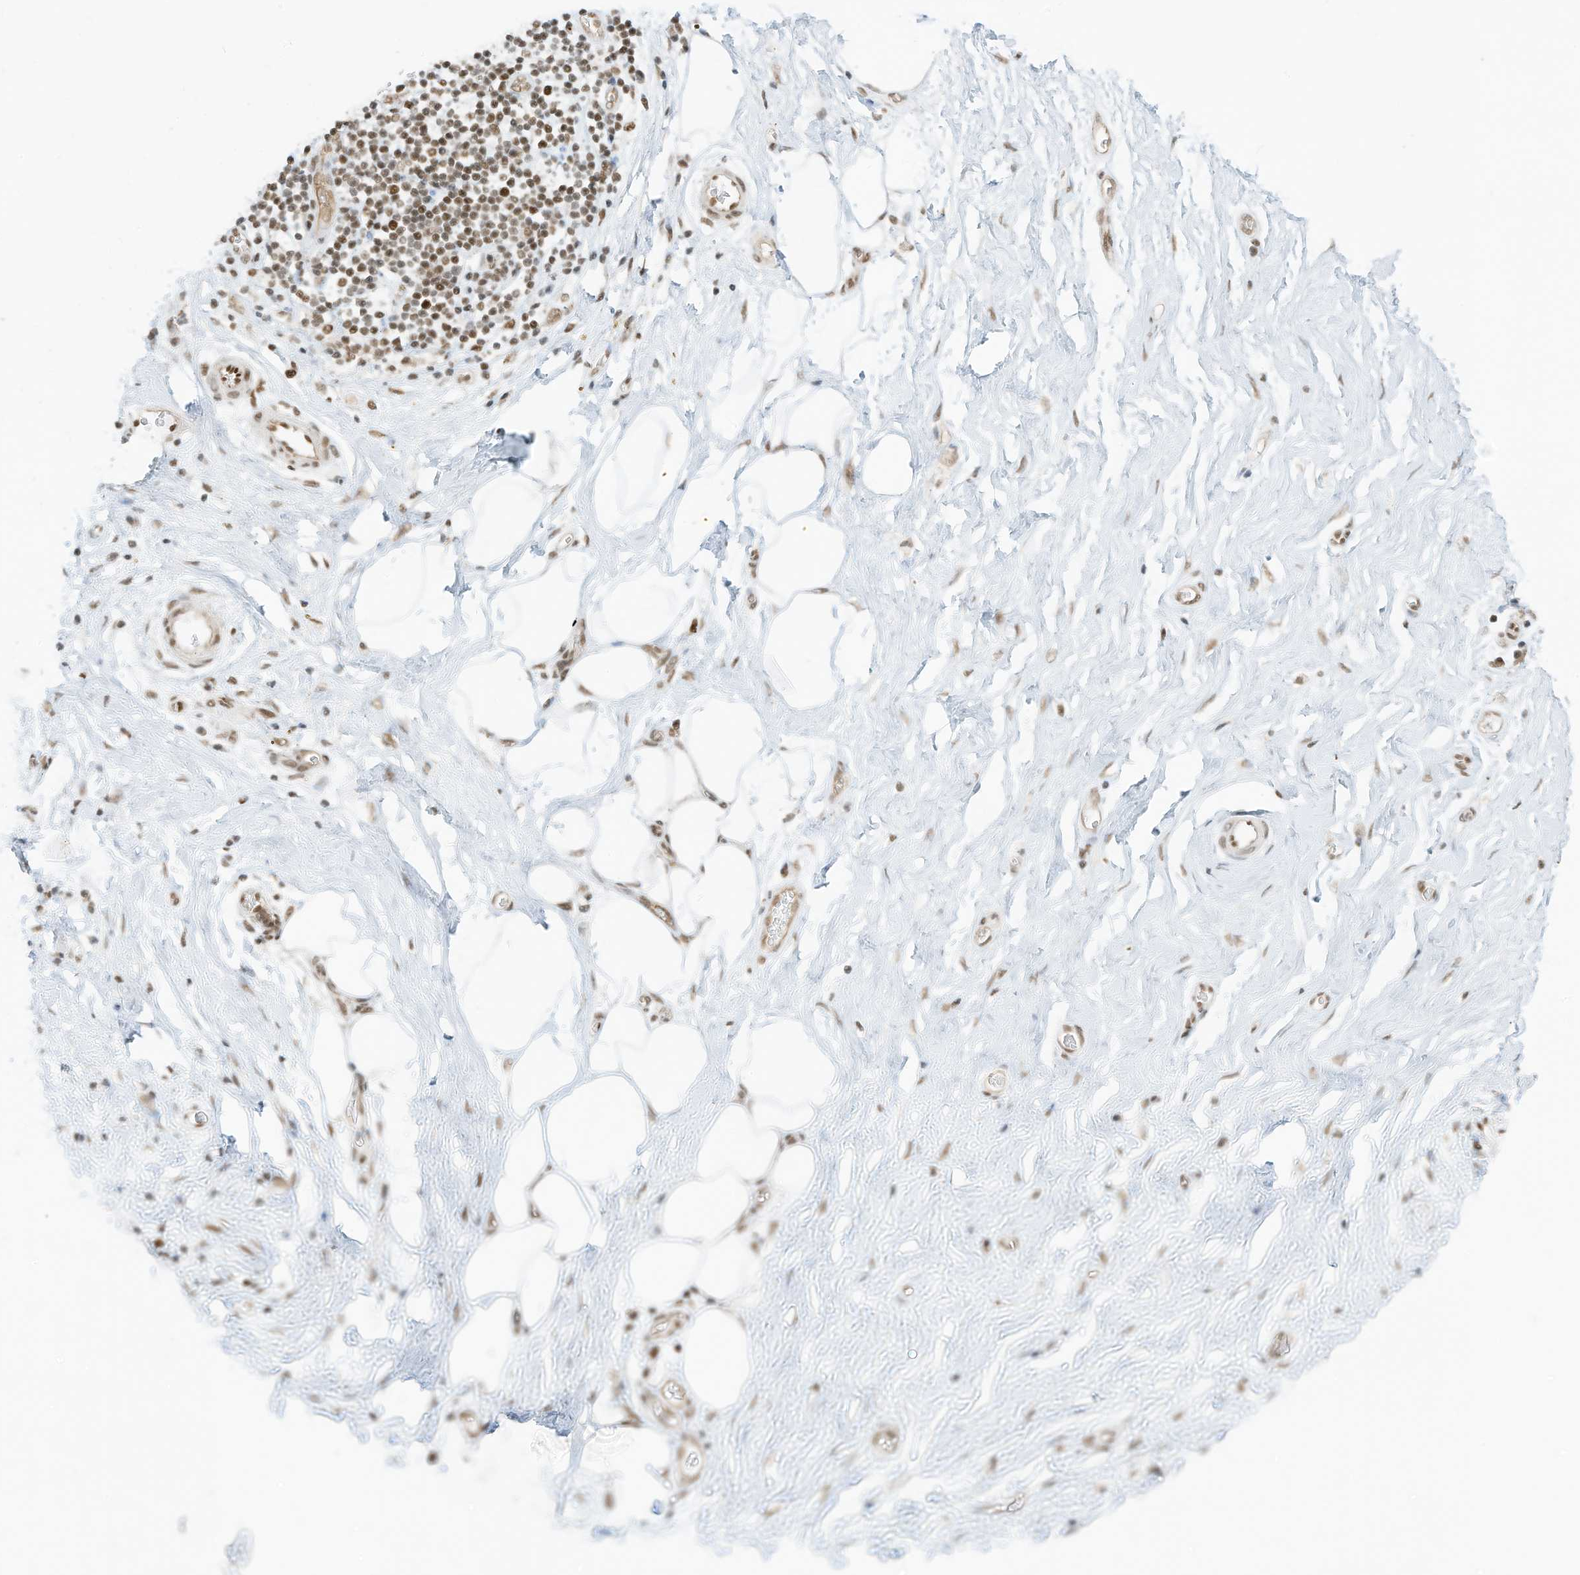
{"staining": {"intensity": "weak", "quantity": "25%-75%", "location": "nuclear"}, "tissue": "adipose tissue", "cell_type": "Adipocytes", "image_type": "normal", "snomed": [{"axis": "morphology", "description": "Normal tissue, NOS"}, {"axis": "morphology", "description": "Adenocarcinoma, NOS"}, {"axis": "topography", "description": "Pancreas"}, {"axis": "topography", "description": "Peripheral nerve tissue"}], "caption": "Brown immunohistochemical staining in unremarkable adipose tissue demonstrates weak nuclear expression in approximately 25%-75% of adipocytes. (Stains: DAB (3,3'-diaminobenzidine) in brown, nuclei in blue, Microscopy: brightfield microscopy at high magnification).", "gene": "AURKAIP1", "patient": {"sex": "male", "age": 59}}